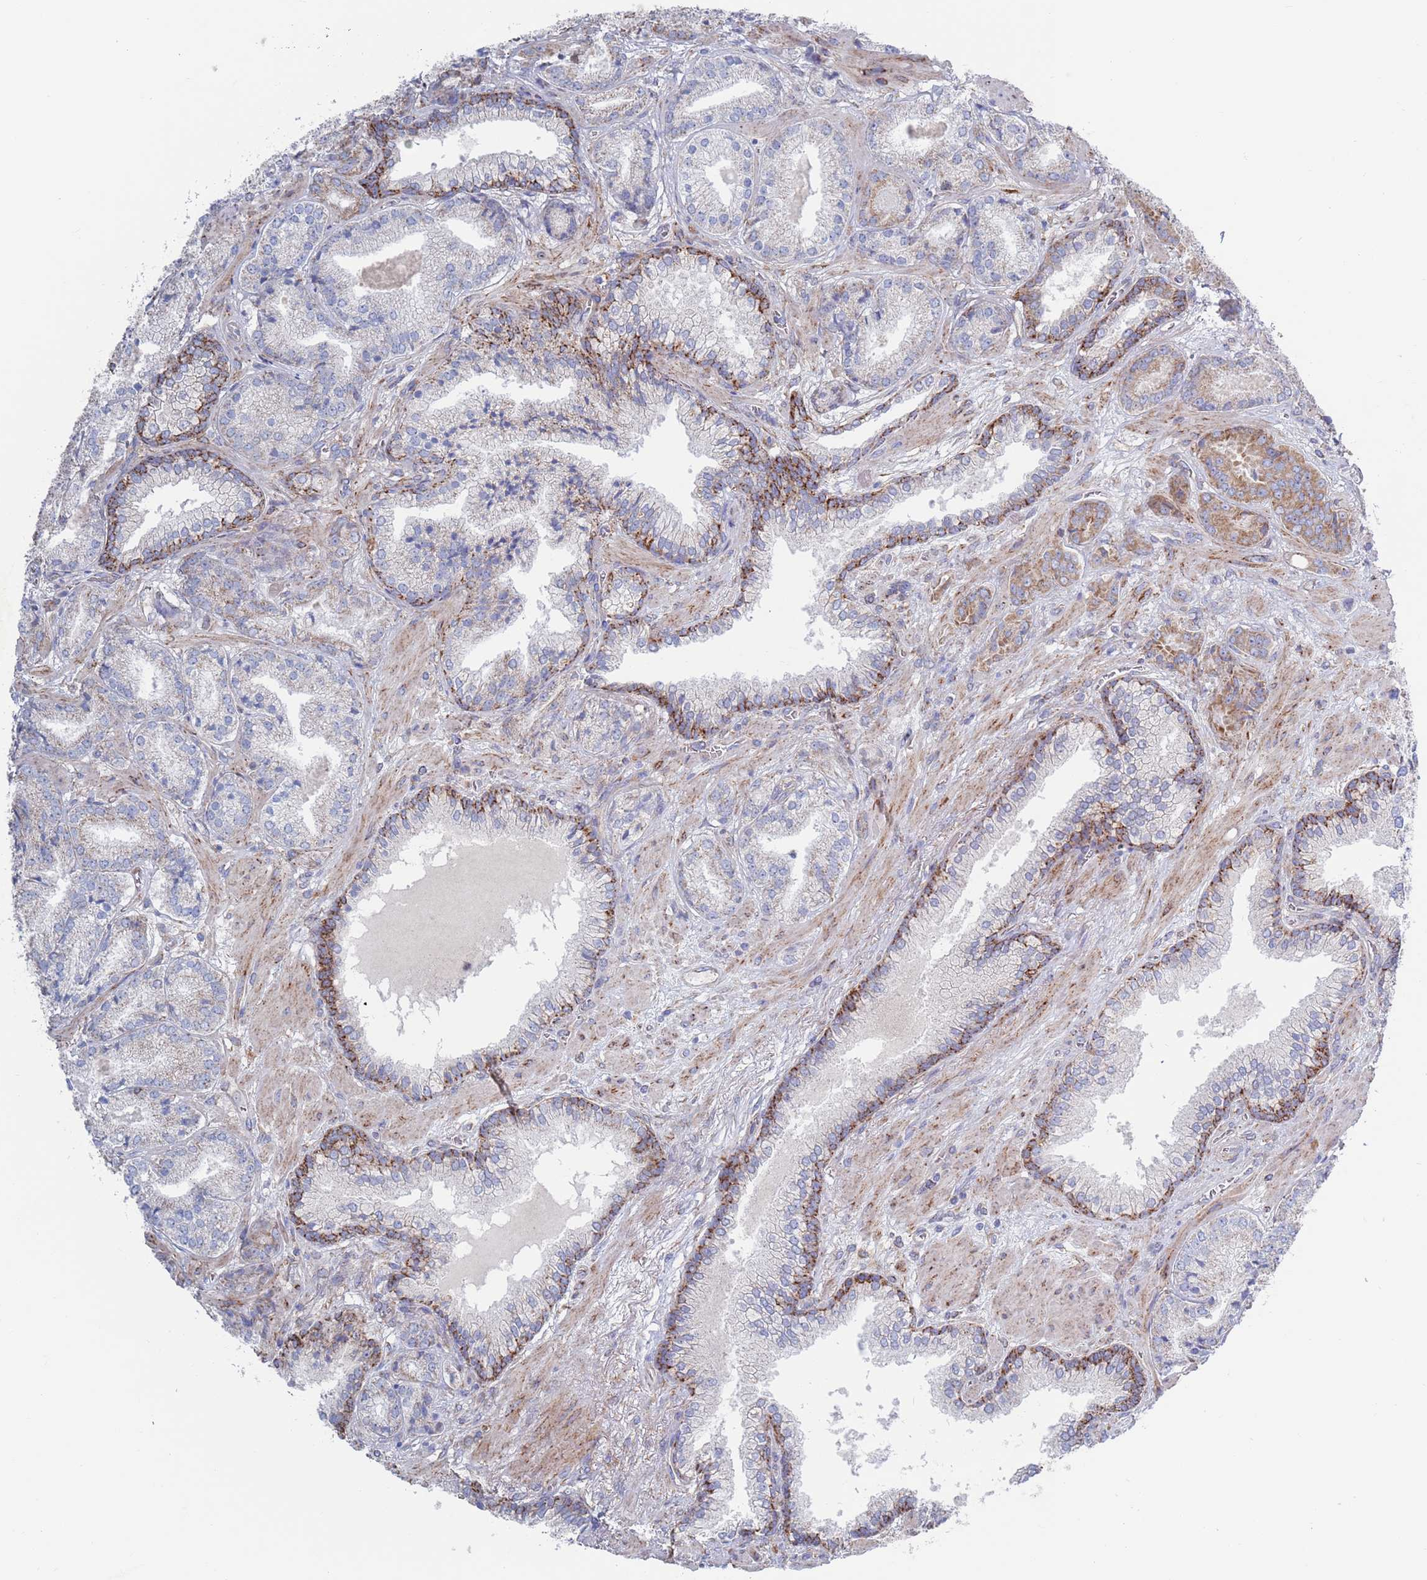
{"staining": {"intensity": "weak", "quantity": "<25%", "location": "cytoplasmic/membranous"}, "tissue": "prostate cancer", "cell_type": "Tumor cells", "image_type": "cancer", "snomed": [{"axis": "morphology", "description": "Adenocarcinoma, High grade"}, {"axis": "topography", "description": "Prostate"}], "caption": "High power microscopy histopathology image of an immunohistochemistry micrograph of prostate cancer (adenocarcinoma (high-grade)), revealing no significant expression in tumor cells.", "gene": "CHCHD6", "patient": {"sex": "male", "age": 63}}